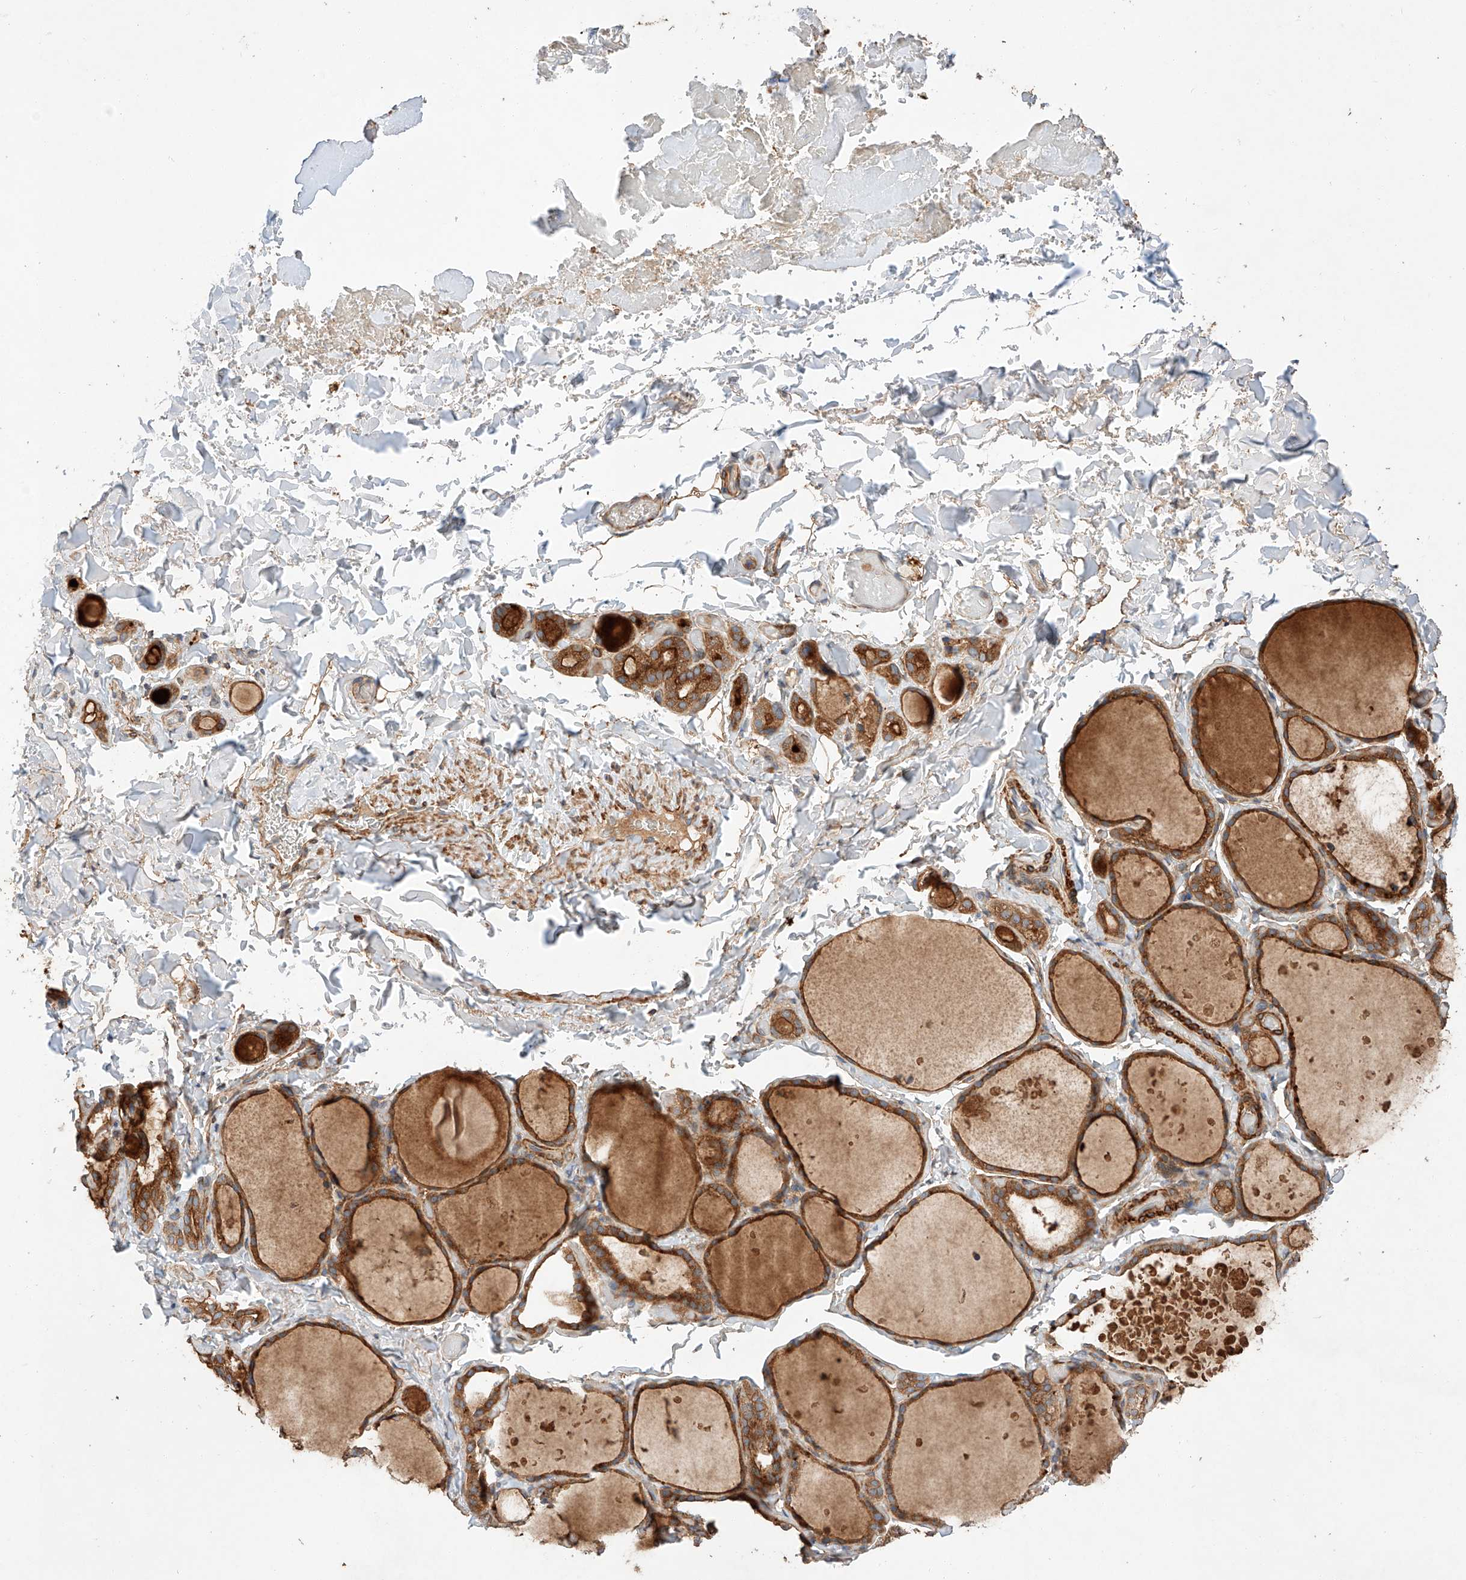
{"staining": {"intensity": "moderate", "quantity": ">75%", "location": "cytoplasmic/membranous"}, "tissue": "thyroid gland", "cell_type": "Glandular cells", "image_type": "normal", "snomed": [{"axis": "morphology", "description": "Normal tissue, NOS"}, {"axis": "topography", "description": "Thyroid gland"}], "caption": "This histopathology image exhibits IHC staining of unremarkable thyroid gland, with medium moderate cytoplasmic/membranous expression in approximately >75% of glandular cells.", "gene": "RAB23", "patient": {"sex": "female", "age": 44}}